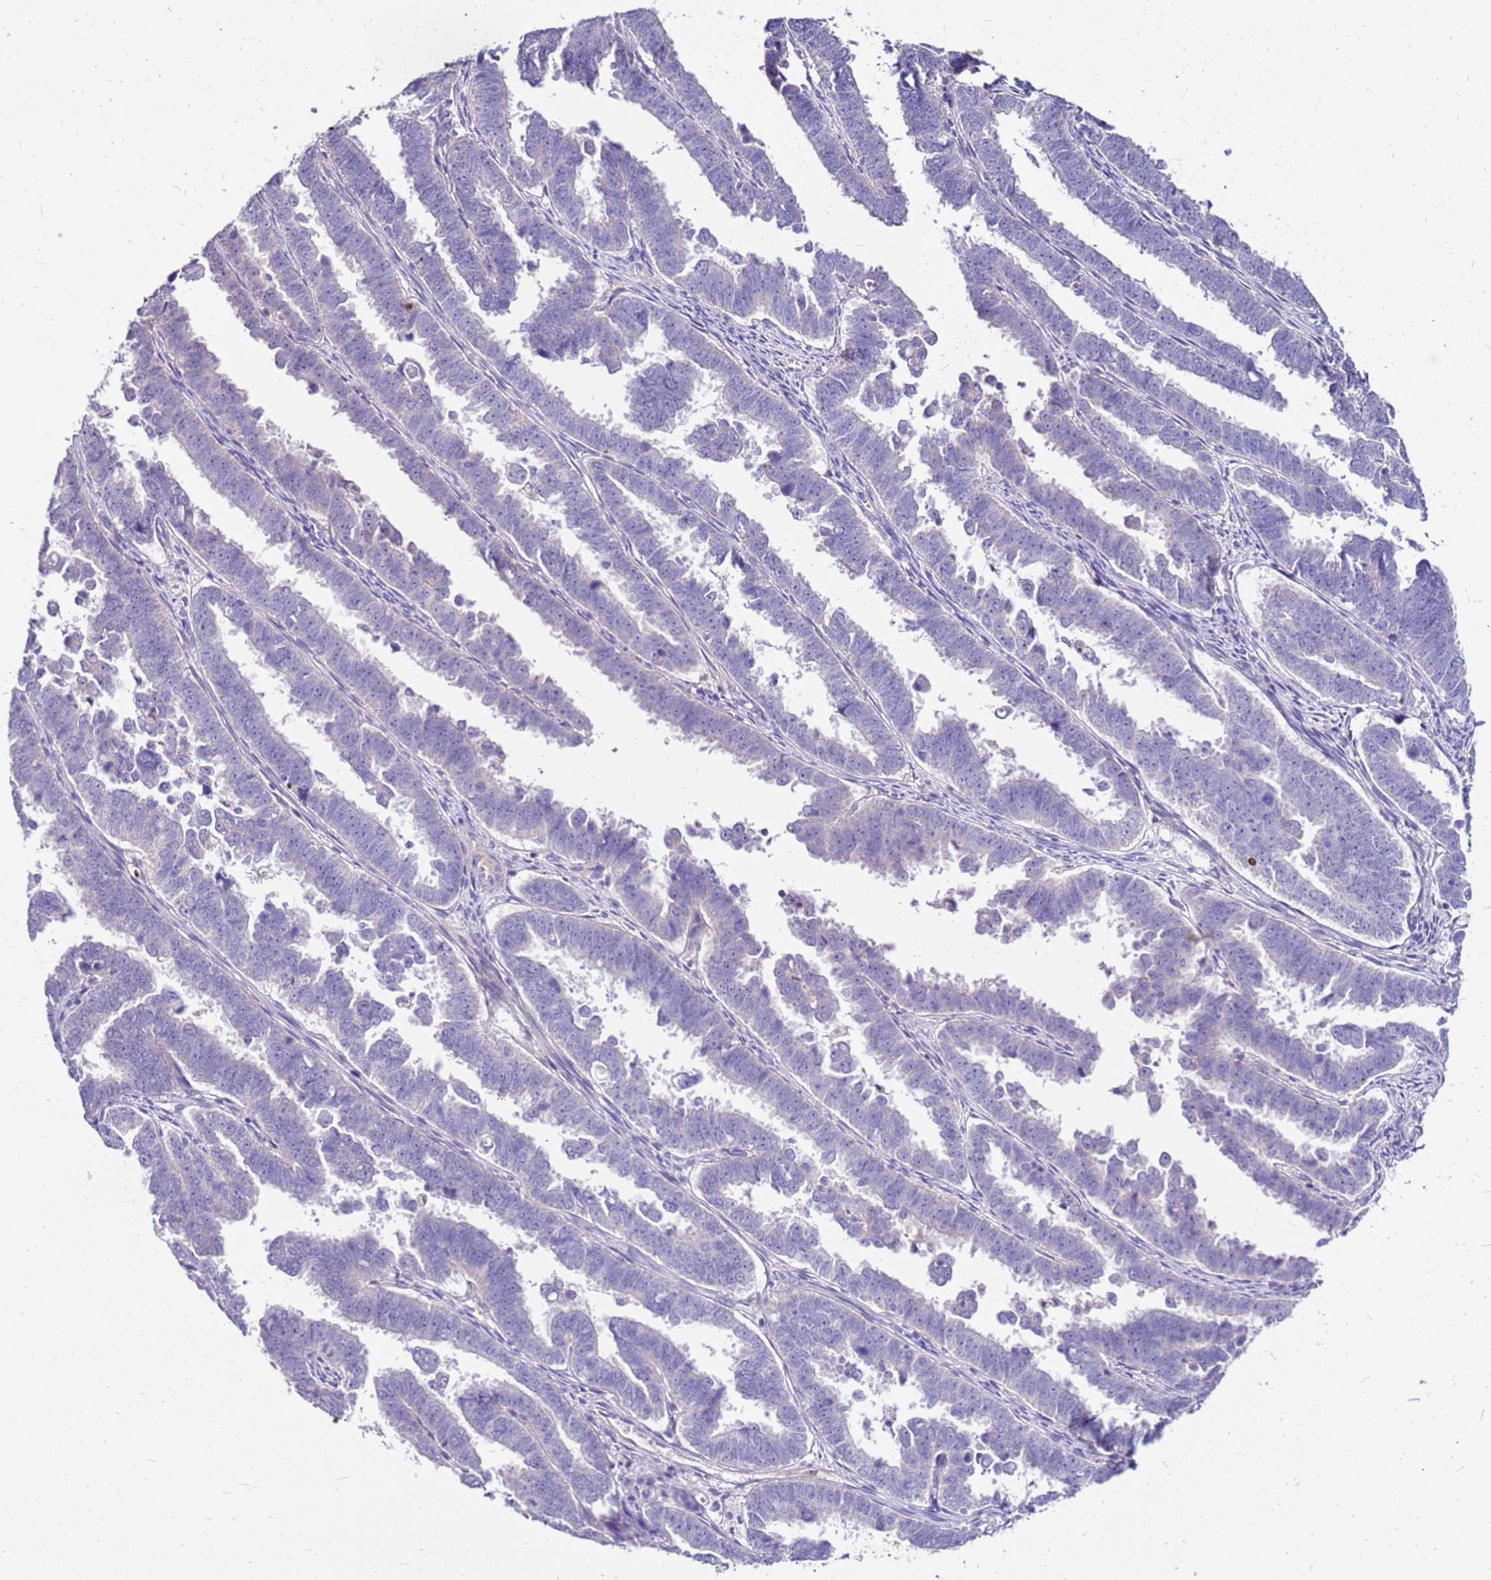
{"staining": {"intensity": "negative", "quantity": "none", "location": "none"}, "tissue": "endometrial cancer", "cell_type": "Tumor cells", "image_type": "cancer", "snomed": [{"axis": "morphology", "description": "Adenocarcinoma, NOS"}, {"axis": "topography", "description": "Endometrium"}], "caption": "IHC micrograph of human endometrial cancer stained for a protein (brown), which reveals no expression in tumor cells.", "gene": "DCDC2B", "patient": {"sex": "female", "age": 75}}